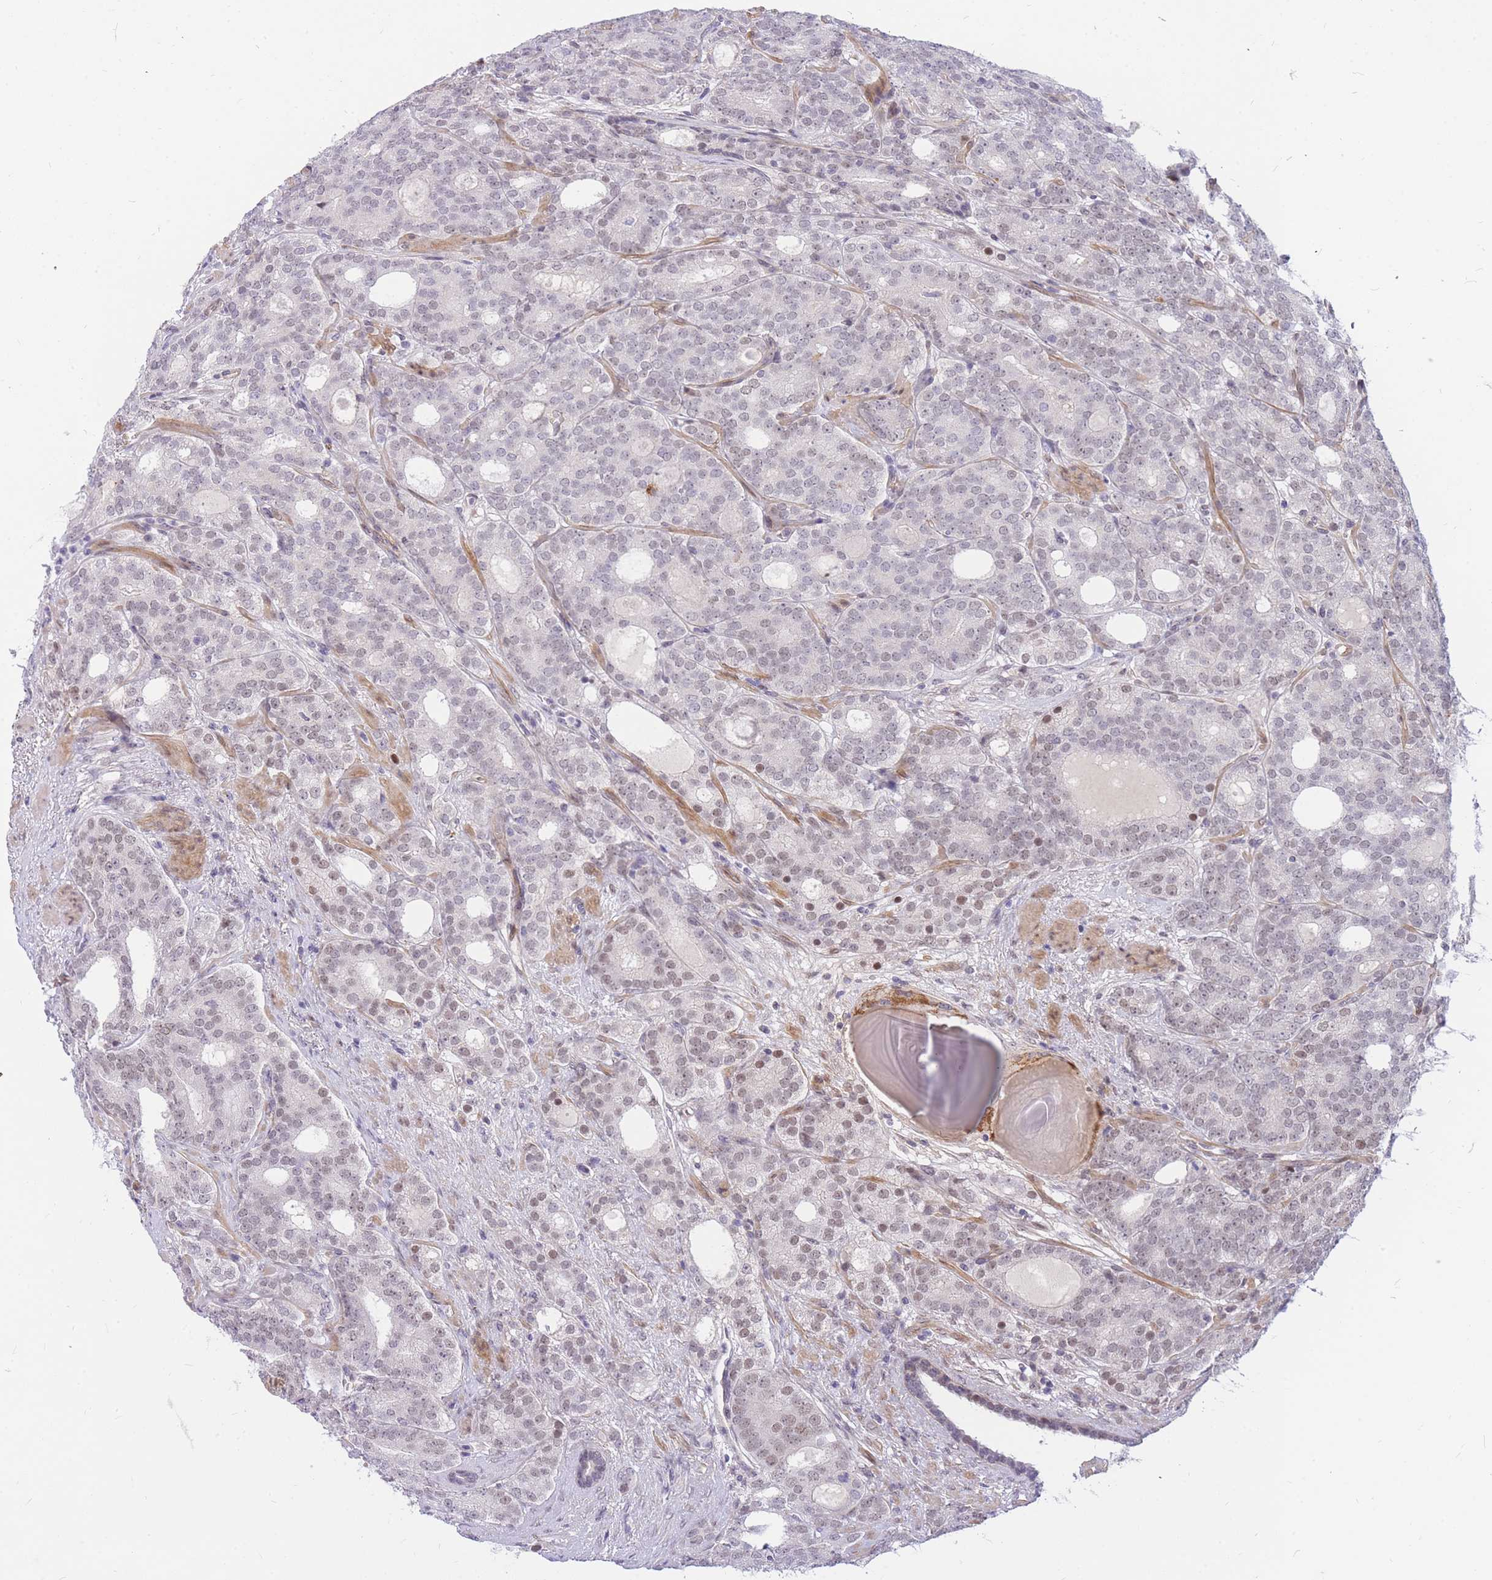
{"staining": {"intensity": "weak", "quantity": "25%-75%", "location": "nuclear"}, "tissue": "prostate cancer", "cell_type": "Tumor cells", "image_type": "cancer", "snomed": [{"axis": "morphology", "description": "Adenocarcinoma, High grade"}, {"axis": "topography", "description": "Prostate"}], "caption": "Protein staining reveals weak nuclear expression in about 25%-75% of tumor cells in prostate cancer (high-grade adenocarcinoma).", "gene": "TLE2", "patient": {"sex": "male", "age": 64}}